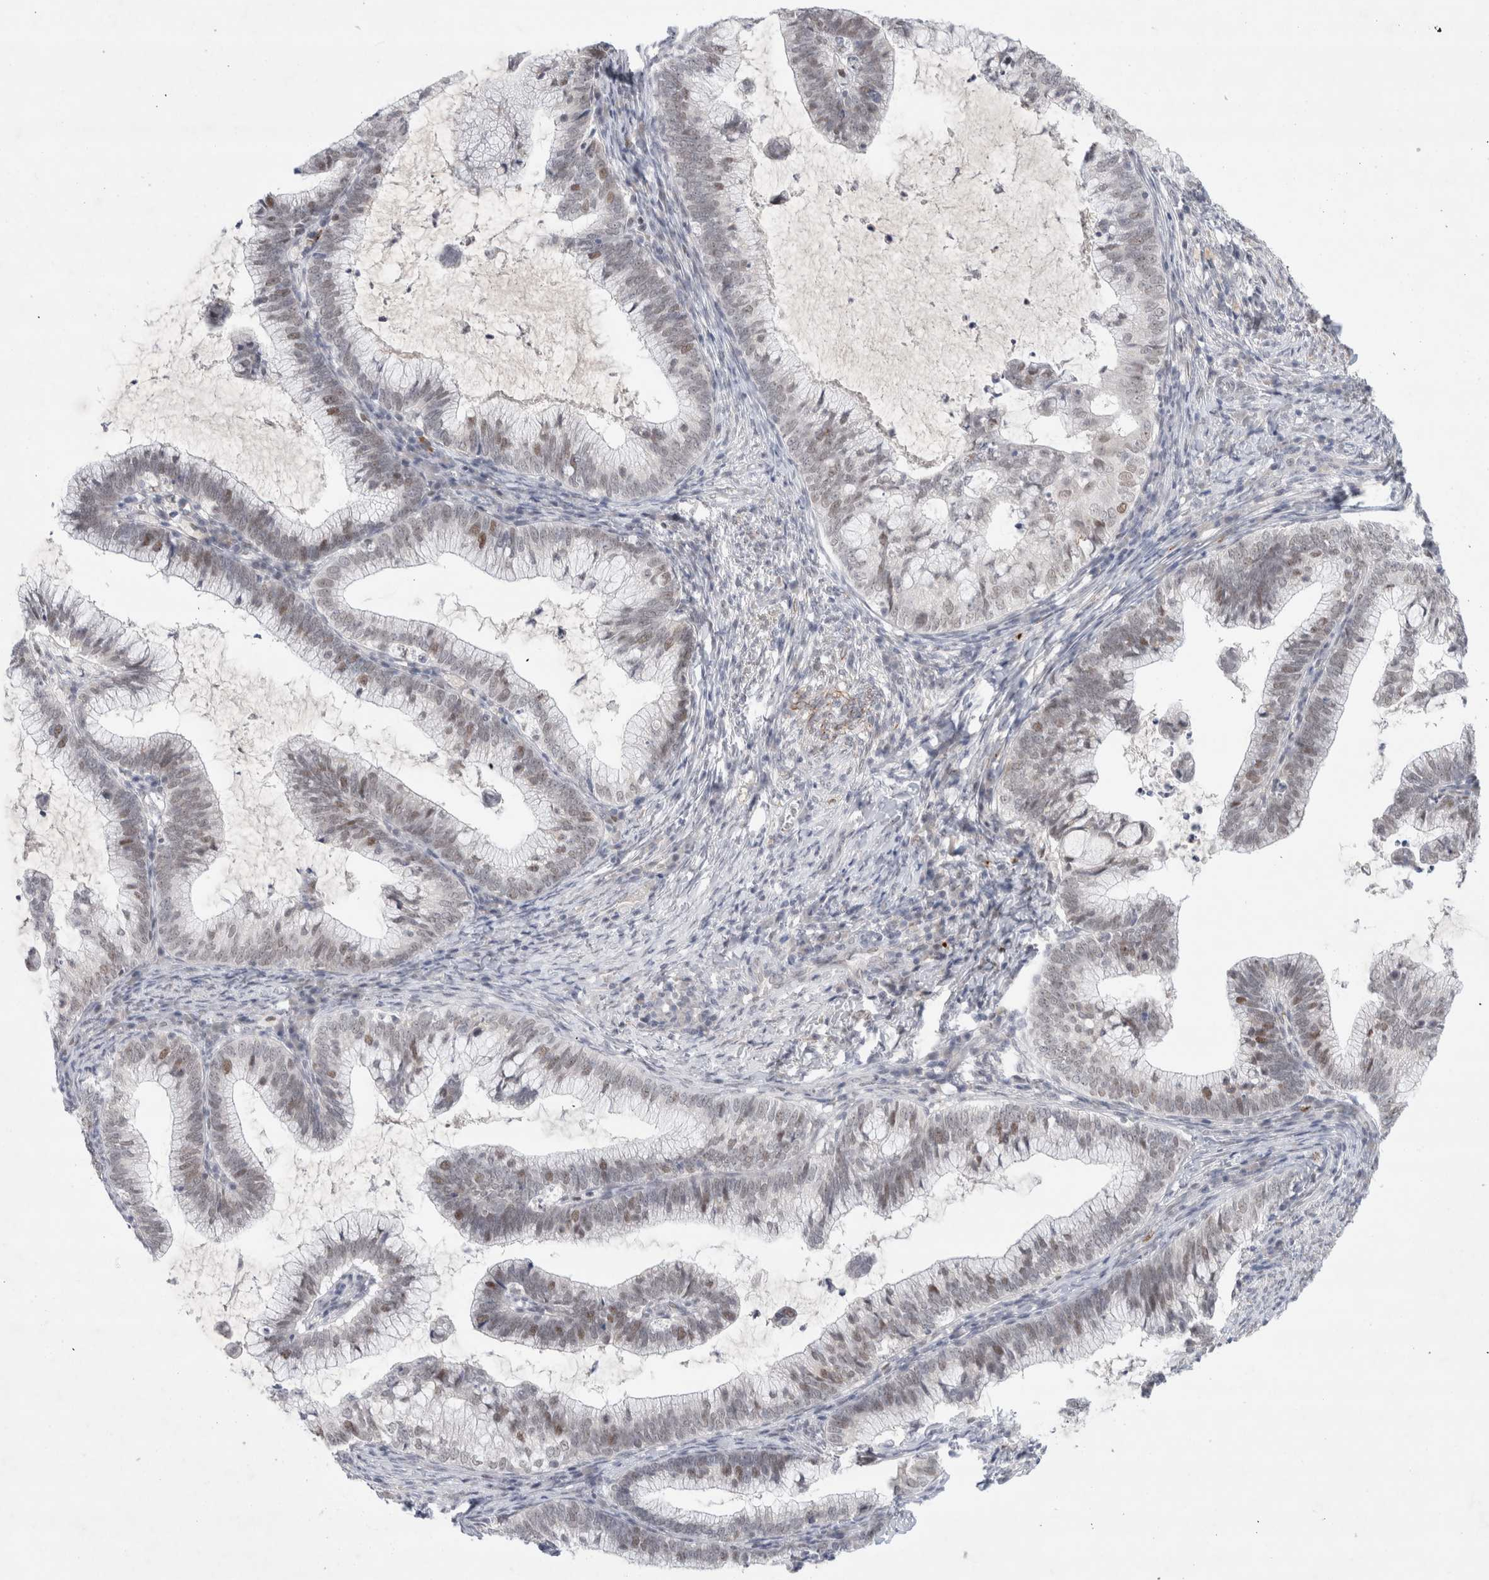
{"staining": {"intensity": "moderate", "quantity": "25%-75%", "location": "nuclear"}, "tissue": "cervical cancer", "cell_type": "Tumor cells", "image_type": "cancer", "snomed": [{"axis": "morphology", "description": "Adenocarcinoma, NOS"}, {"axis": "topography", "description": "Cervix"}], "caption": "About 25%-75% of tumor cells in cervical adenocarcinoma exhibit moderate nuclear protein staining as visualized by brown immunohistochemical staining.", "gene": "KNL1", "patient": {"sex": "female", "age": 36}}